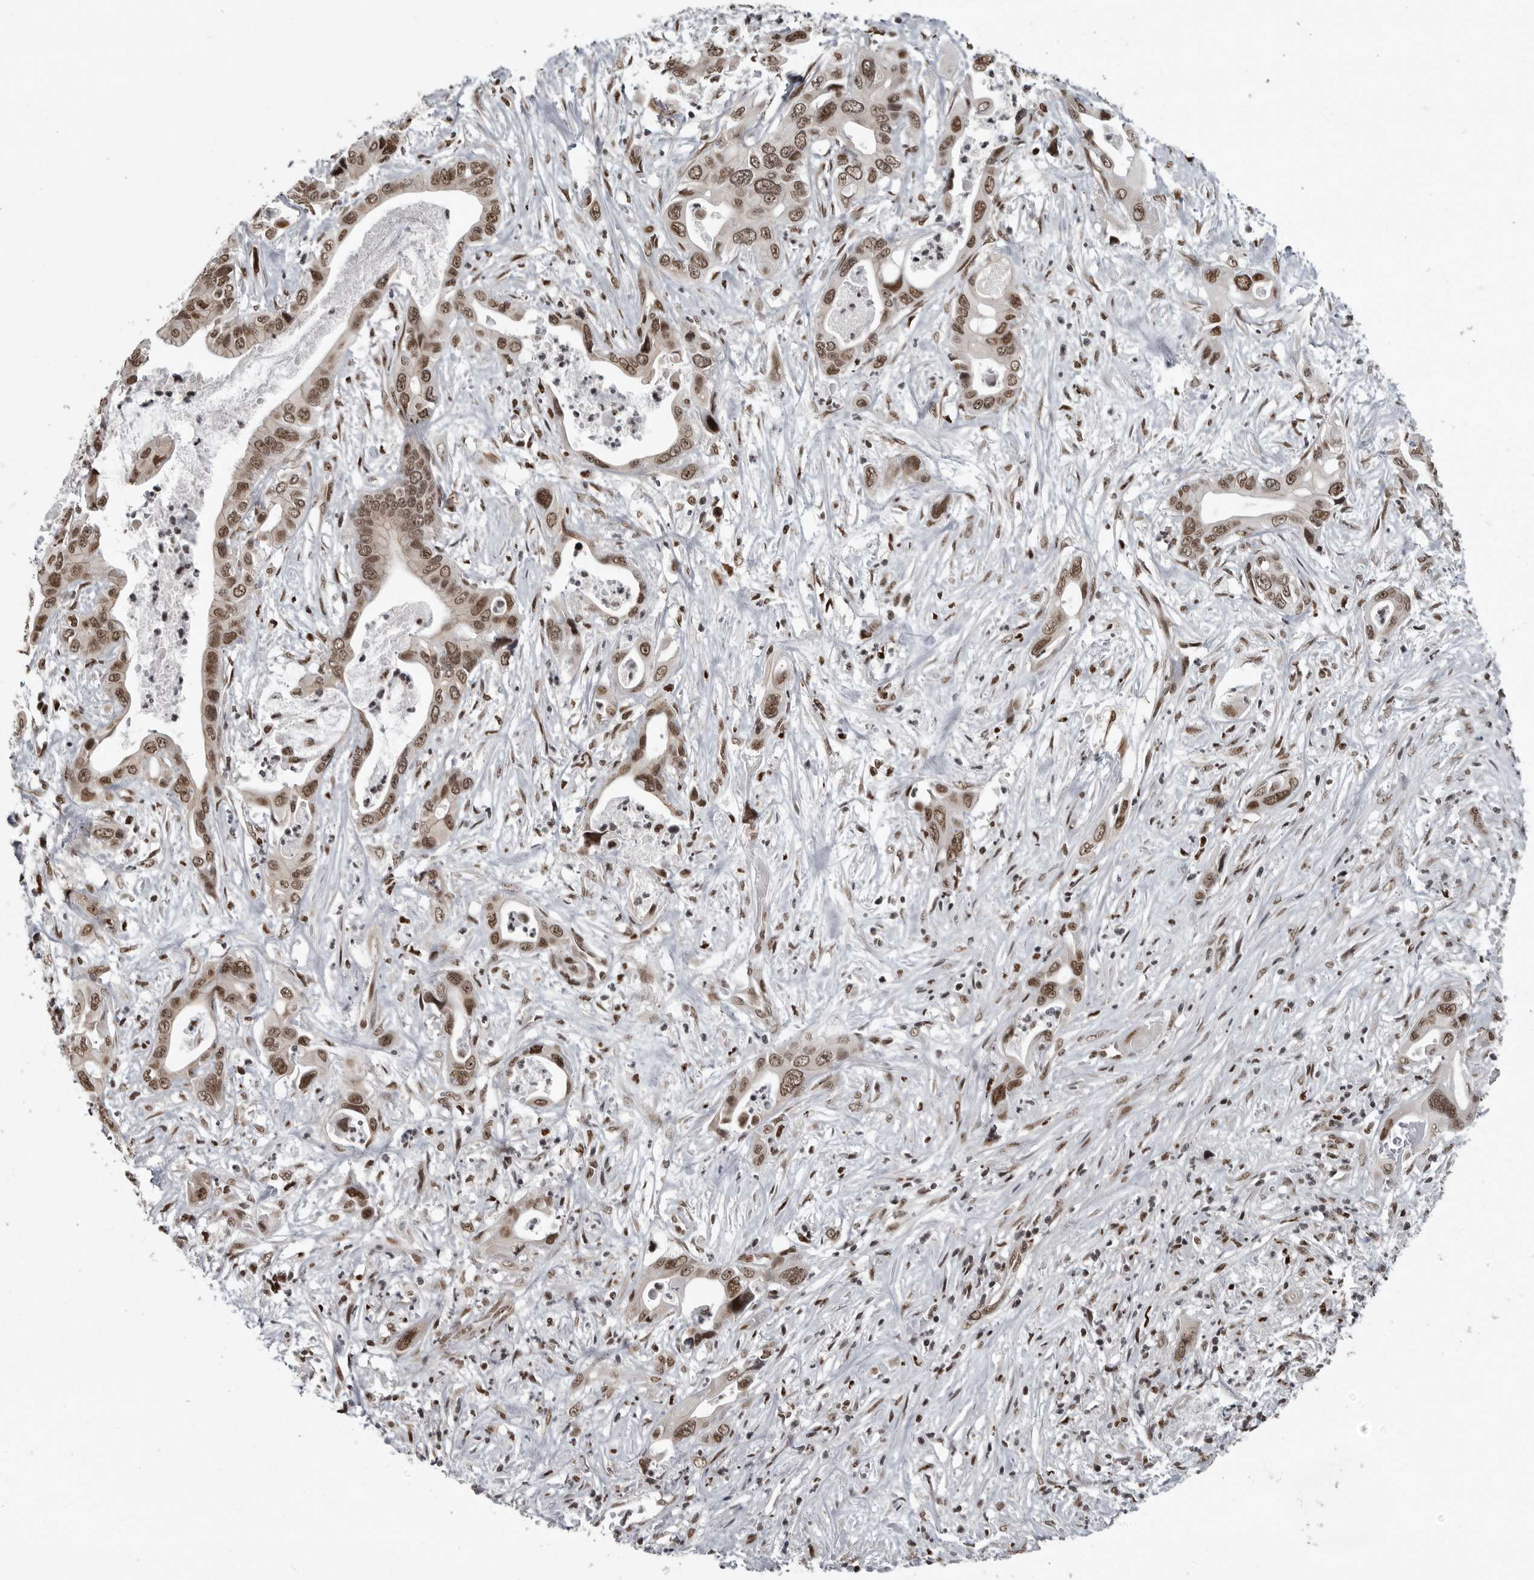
{"staining": {"intensity": "moderate", "quantity": ">75%", "location": "nuclear"}, "tissue": "pancreatic cancer", "cell_type": "Tumor cells", "image_type": "cancer", "snomed": [{"axis": "morphology", "description": "Adenocarcinoma, NOS"}, {"axis": "topography", "description": "Pancreas"}], "caption": "DAB immunohistochemical staining of human pancreatic adenocarcinoma shows moderate nuclear protein expression in about >75% of tumor cells.", "gene": "YAF2", "patient": {"sex": "male", "age": 66}}